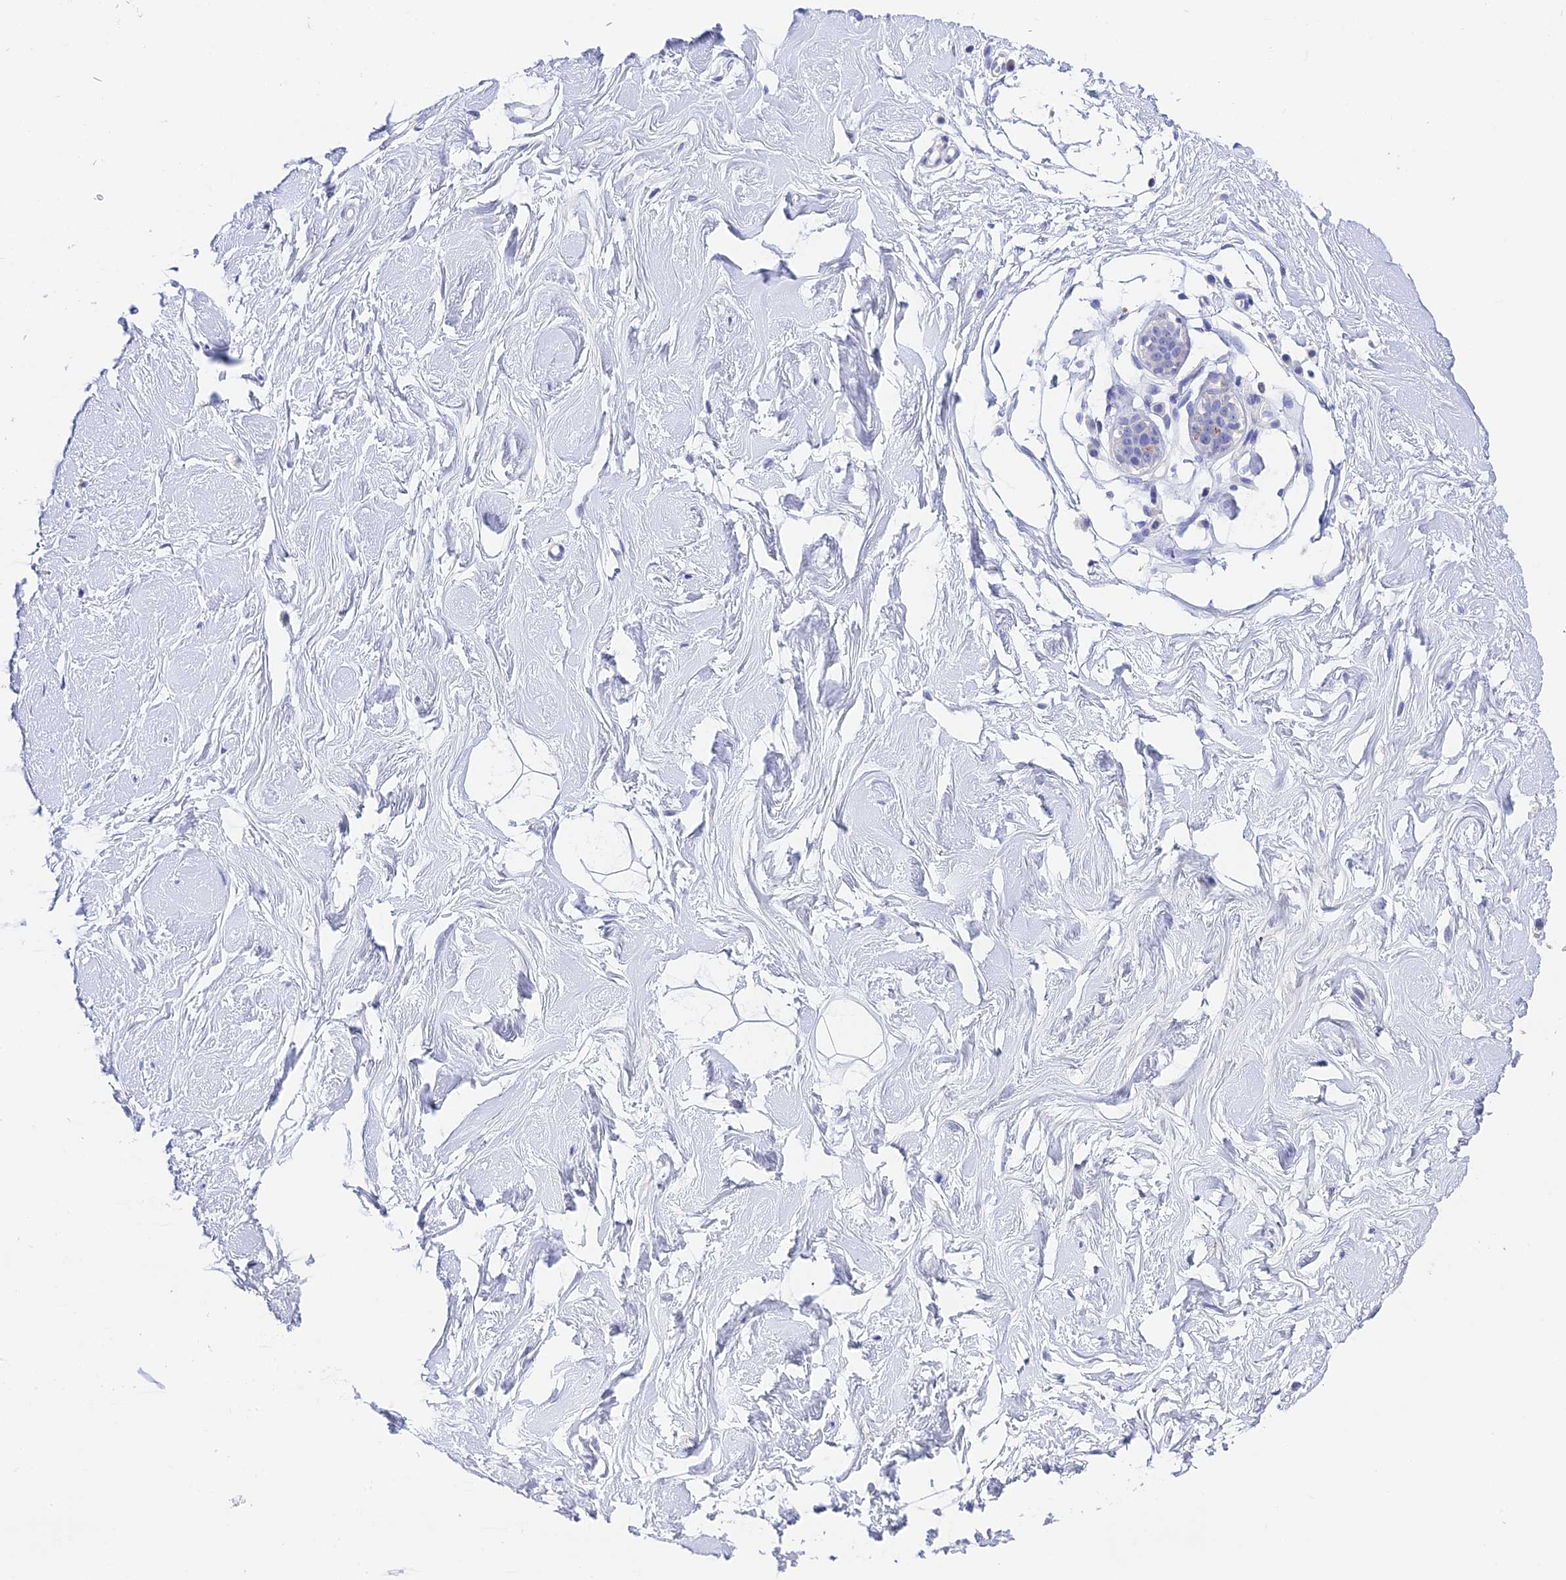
{"staining": {"intensity": "negative", "quantity": "none", "location": "none"}, "tissue": "breast", "cell_type": "Adipocytes", "image_type": "normal", "snomed": [{"axis": "morphology", "description": "Normal tissue, NOS"}, {"axis": "morphology", "description": "Adenoma, NOS"}, {"axis": "topography", "description": "Breast"}], "caption": "The image exhibits no significant expression in adipocytes of breast.", "gene": "C12orf29", "patient": {"sex": "female", "age": 23}}